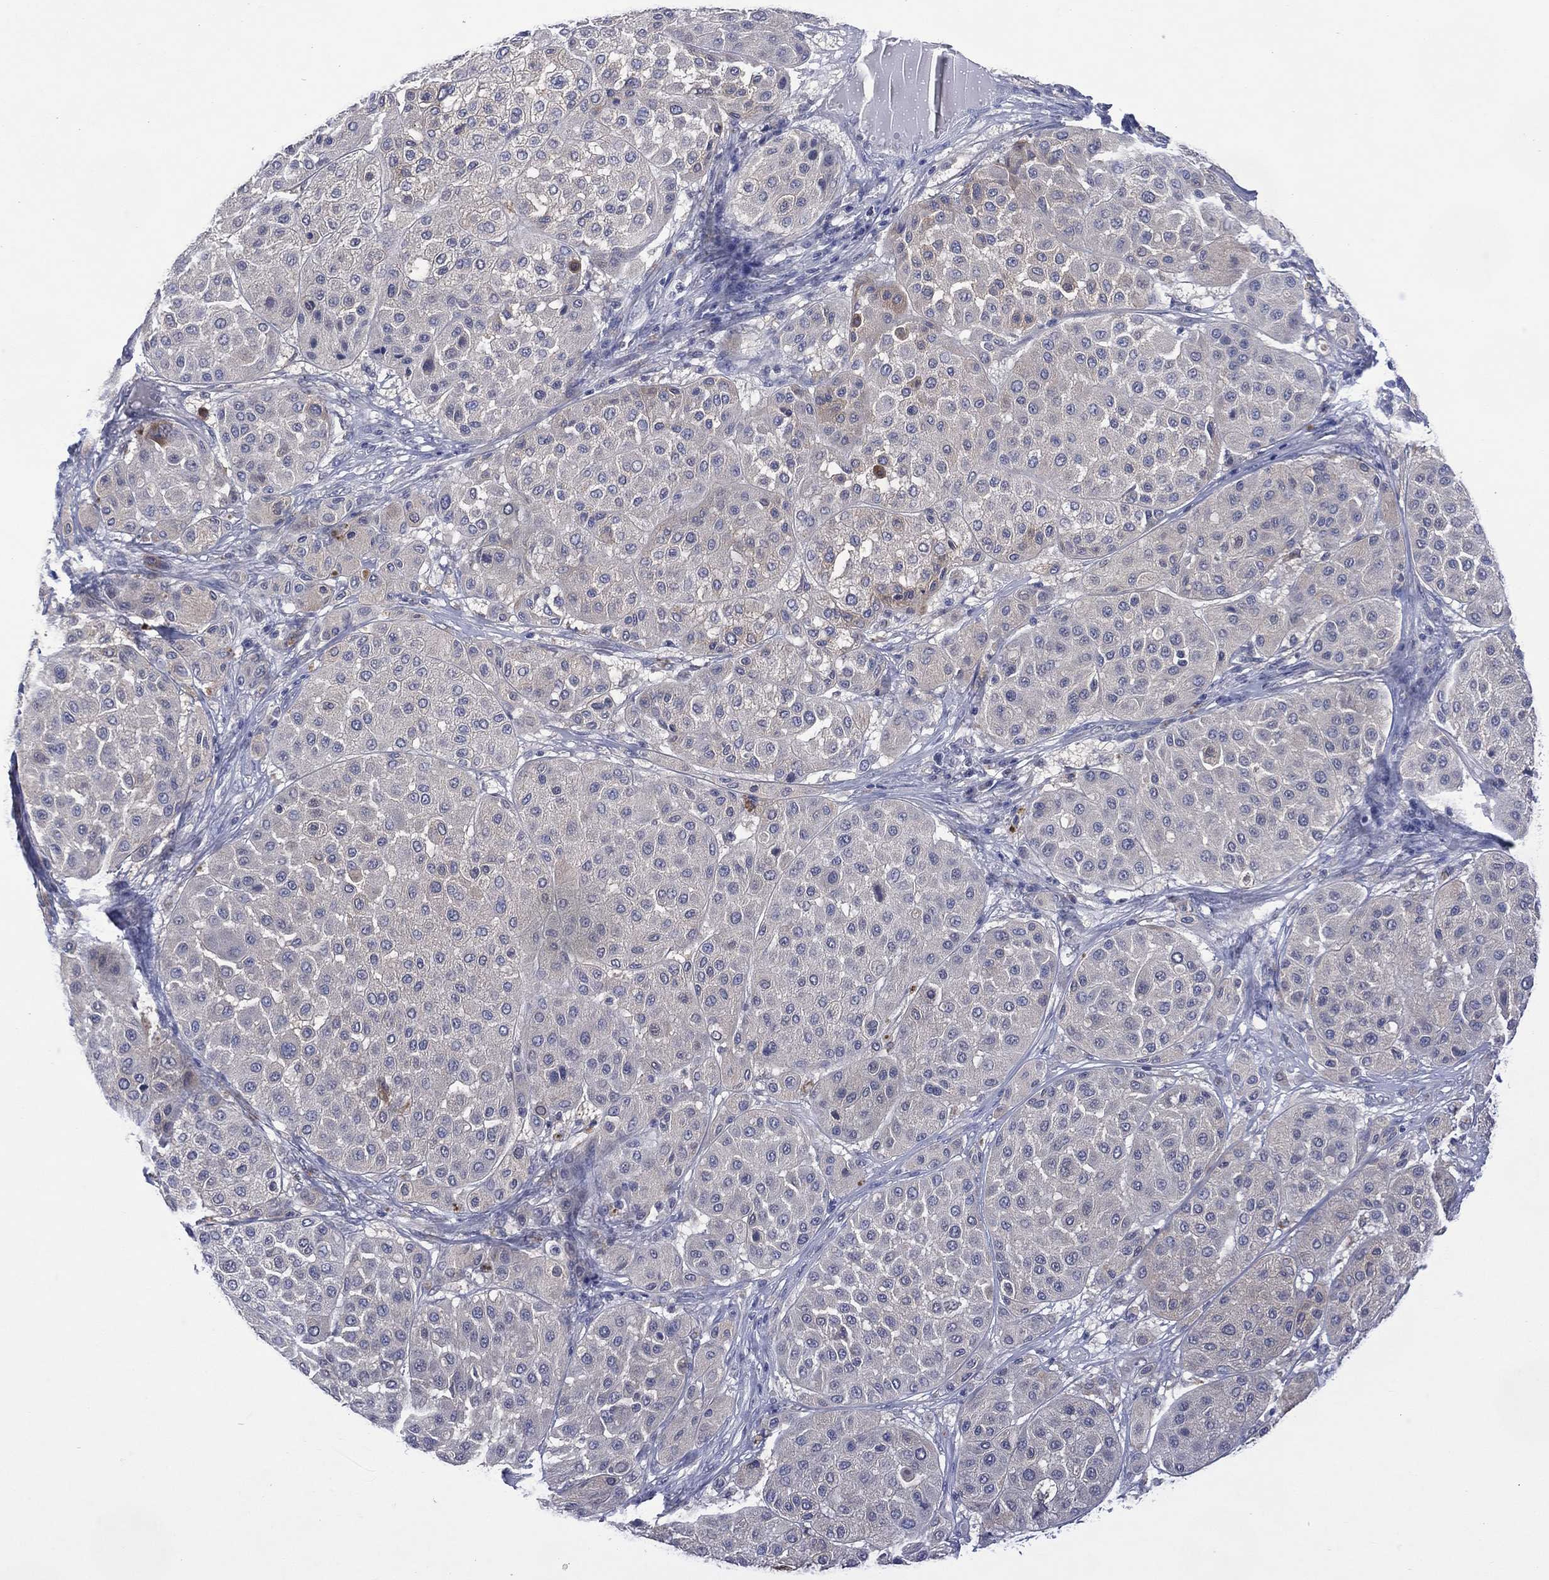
{"staining": {"intensity": "negative", "quantity": "none", "location": "none"}, "tissue": "melanoma", "cell_type": "Tumor cells", "image_type": "cancer", "snomed": [{"axis": "morphology", "description": "Malignant melanoma, Metastatic site"}, {"axis": "topography", "description": "Smooth muscle"}], "caption": "High power microscopy photomicrograph of an immunohistochemistry (IHC) micrograph of melanoma, revealing no significant expression in tumor cells. (Immunohistochemistry (ihc), brightfield microscopy, high magnification).", "gene": "ASB10", "patient": {"sex": "male", "age": 41}}